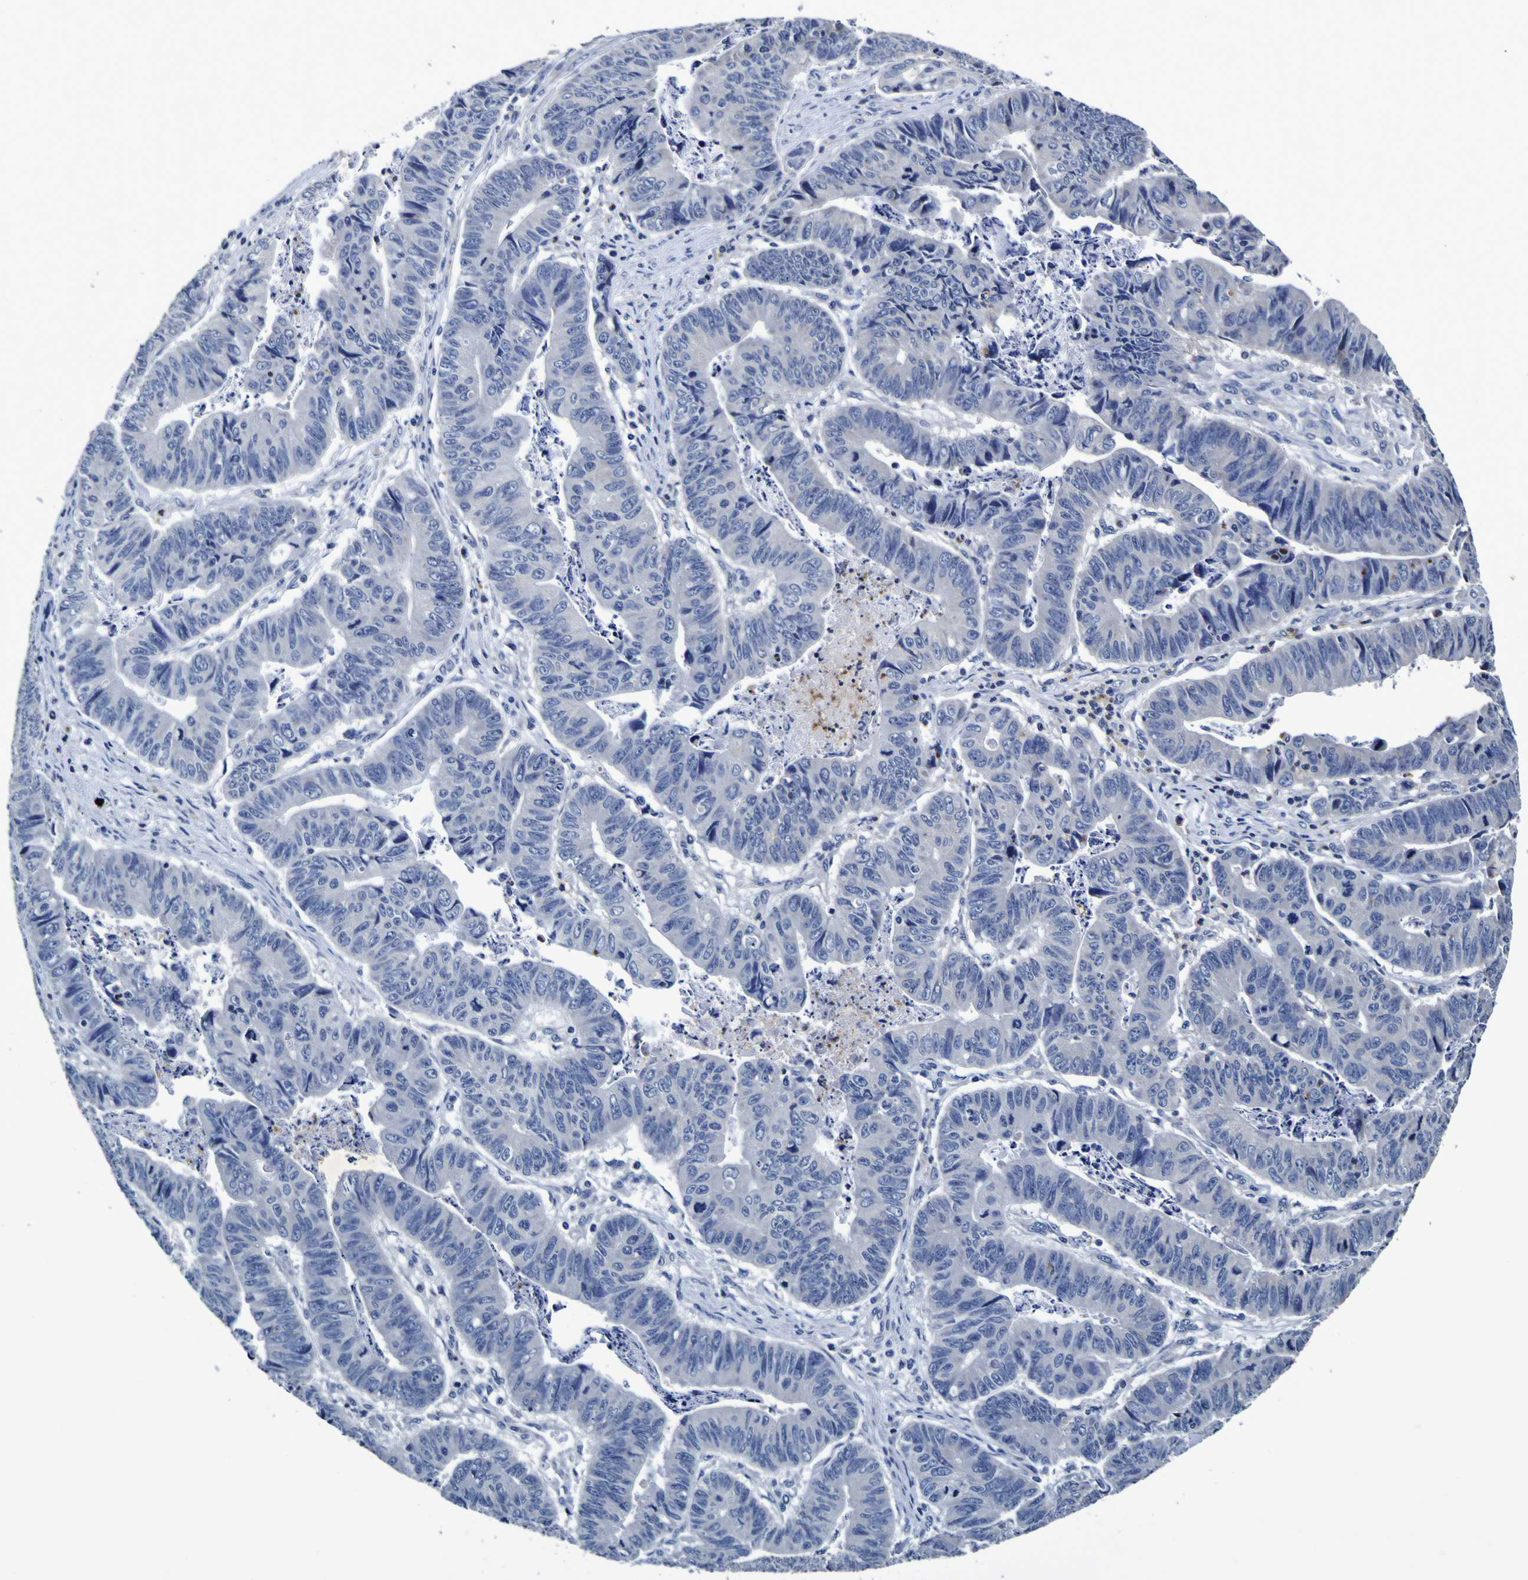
{"staining": {"intensity": "negative", "quantity": "none", "location": "none"}, "tissue": "stomach cancer", "cell_type": "Tumor cells", "image_type": "cancer", "snomed": [{"axis": "morphology", "description": "Adenocarcinoma, NOS"}, {"axis": "topography", "description": "Stomach, lower"}], "caption": "Stomach cancer was stained to show a protein in brown. There is no significant staining in tumor cells.", "gene": "PANK4", "patient": {"sex": "male", "age": 77}}